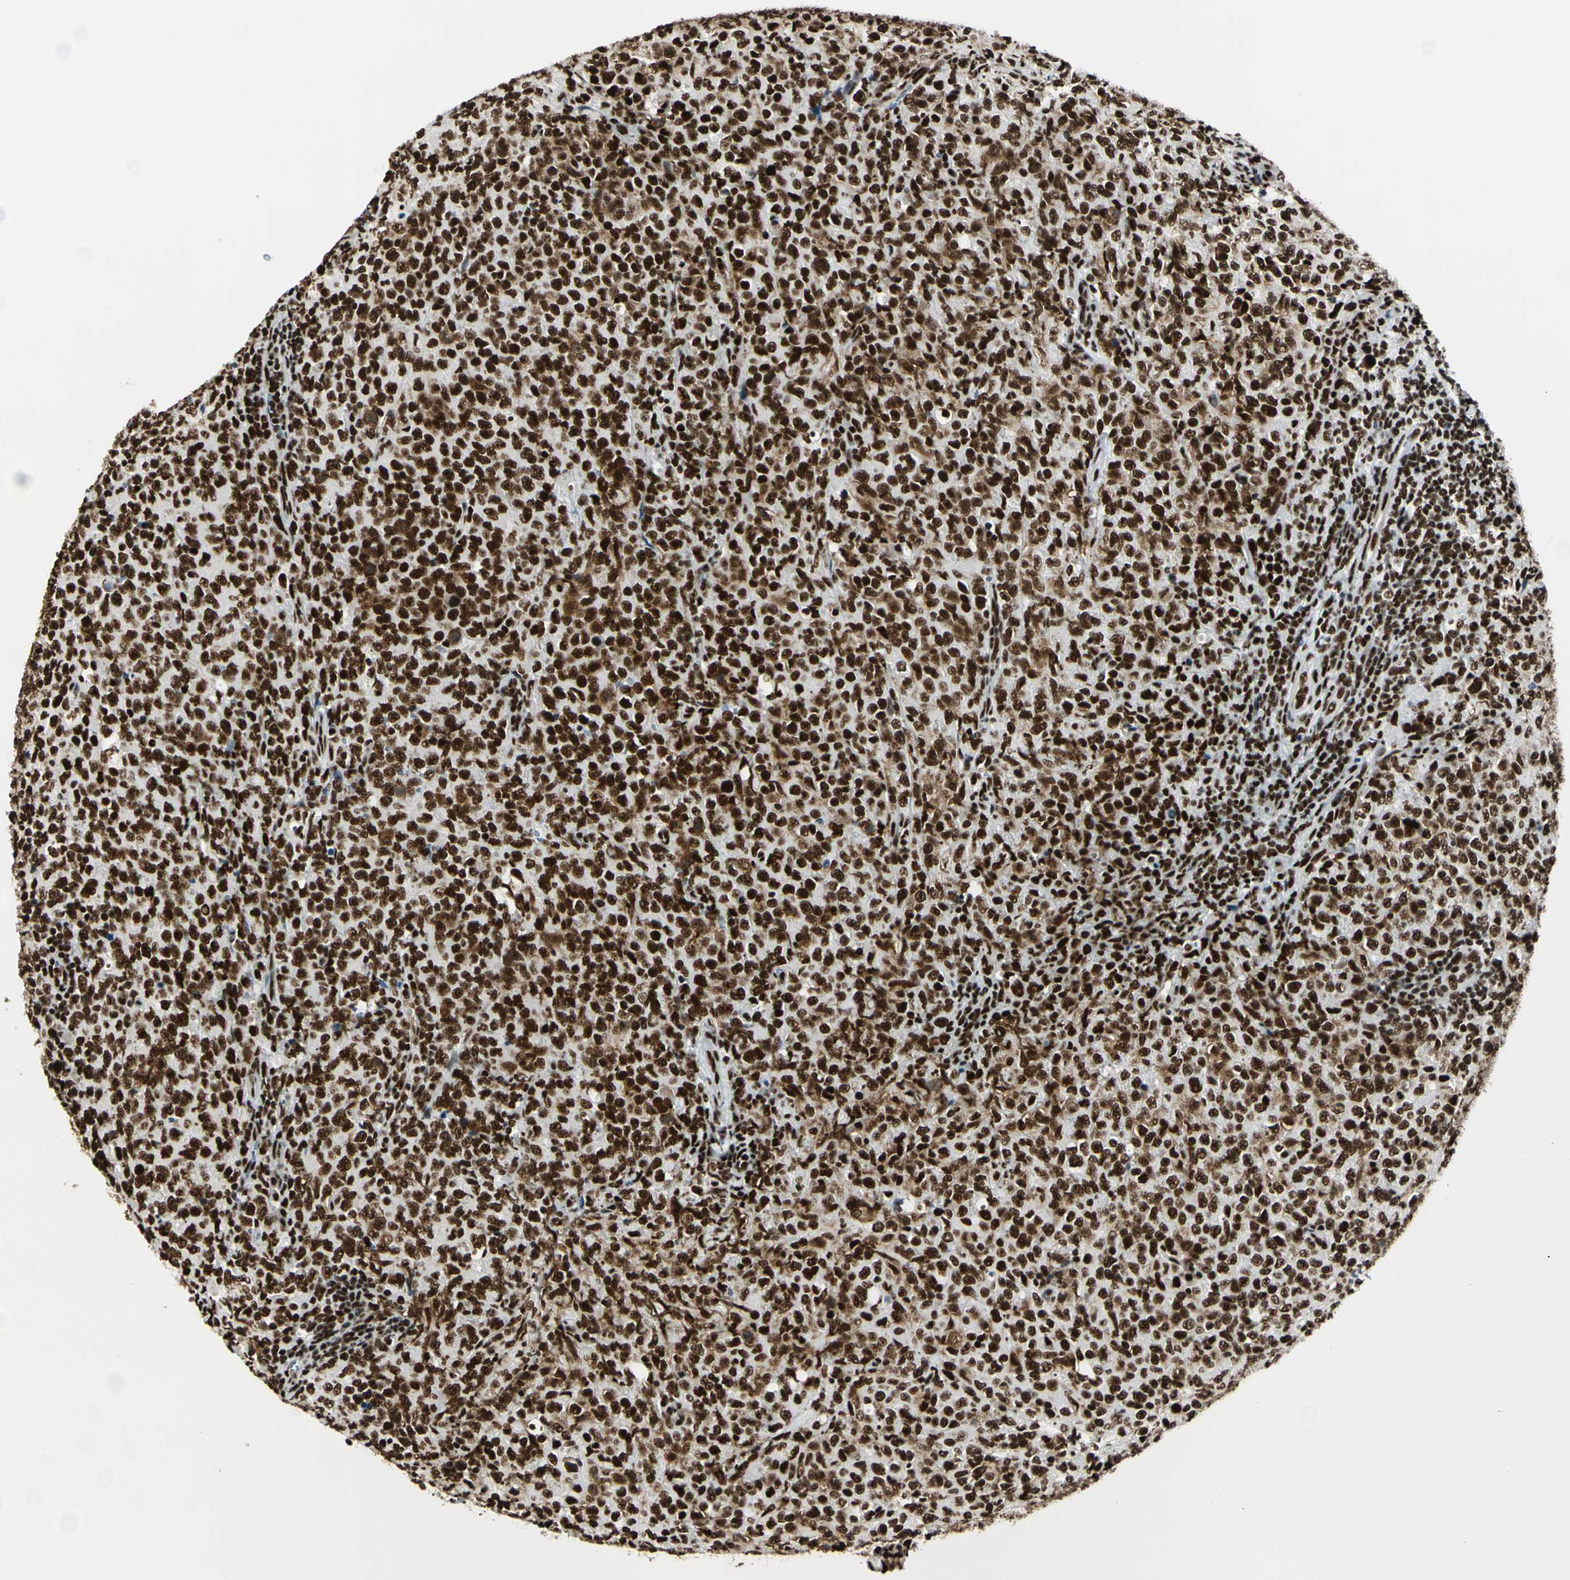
{"staining": {"intensity": "strong", "quantity": ">75%", "location": "nuclear"}, "tissue": "lymphoma", "cell_type": "Tumor cells", "image_type": "cancer", "snomed": [{"axis": "morphology", "description": "Malignant lymphoma, non-Hodgkin's type, High grade"}, {"axis": "topography", "description": "Tonsil"}], "caption": "Tumor cells show high levels of strong nuclear expression in about >75% of cells in human malignant lymphoma, non-Hodgkin's type (high-grade).", "gene": "CCAR1", "patient": {"sex": "female", "age": 36}}